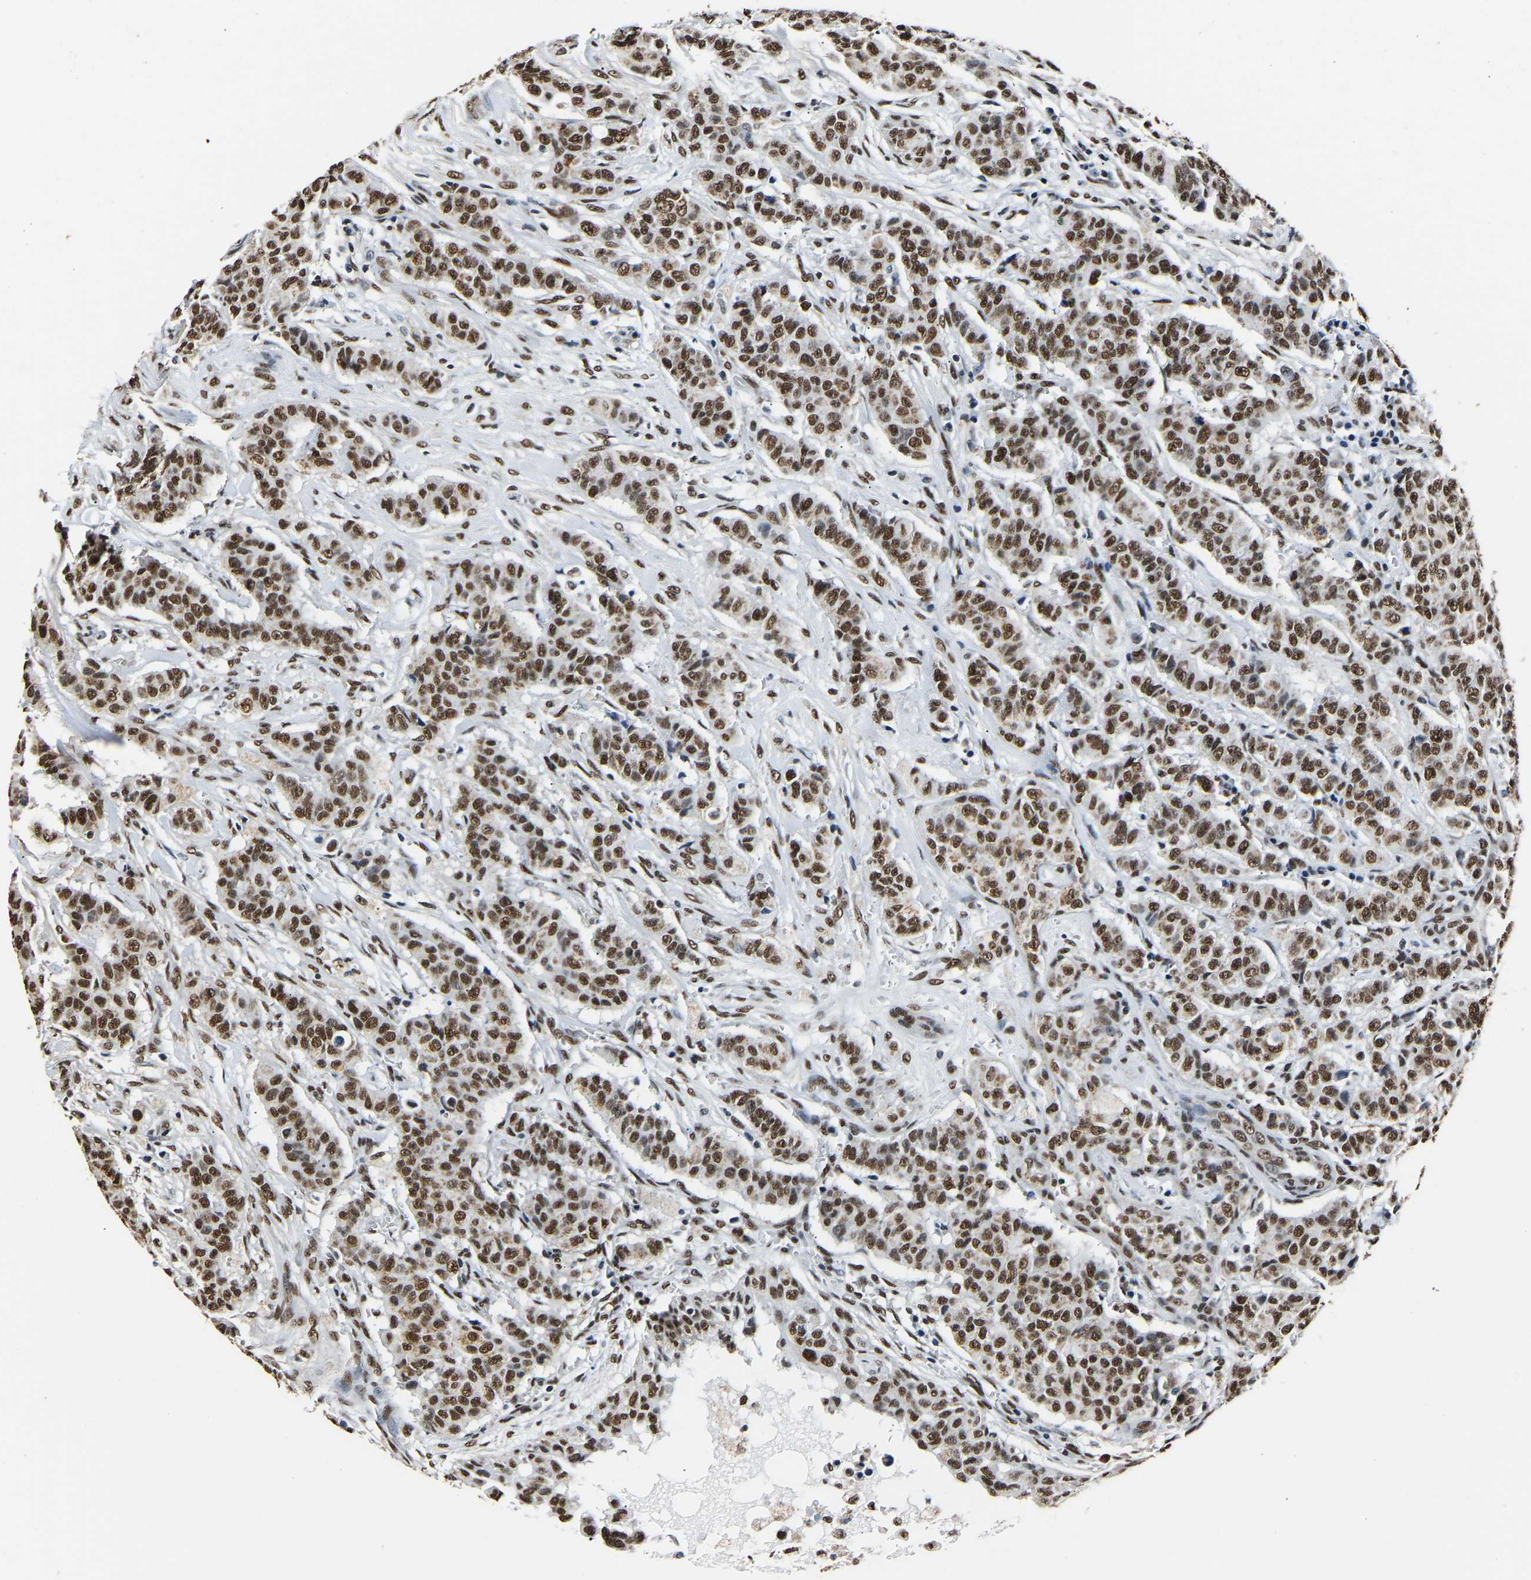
{"staining": {"intensity": "strong", "quantity": ">75%", "location": "nuclear"}, "tissue": "breast cancer", "cell_type": "Tumor cells", "image_type": "cancer", "snomed": [{"axis": "morphology", "description": "Normal tissue, NOS"}, {"axis": "morphology", "description": "Duct carcinoma"}, {"axis": "topography", "description": "Breast"}], "caption": "DAB immunohistochemical staining of human breast cancer (intraductal carcinoma) shows strong nuclear protein expression in approximately >75% of tumor cells. The staining was performed using DAB, with brown indicating positive protein expression. Nuclei are stained blue with hematoxylin.", "gene": "SAFB", "patient": {"sex": "female", "age": 40}}